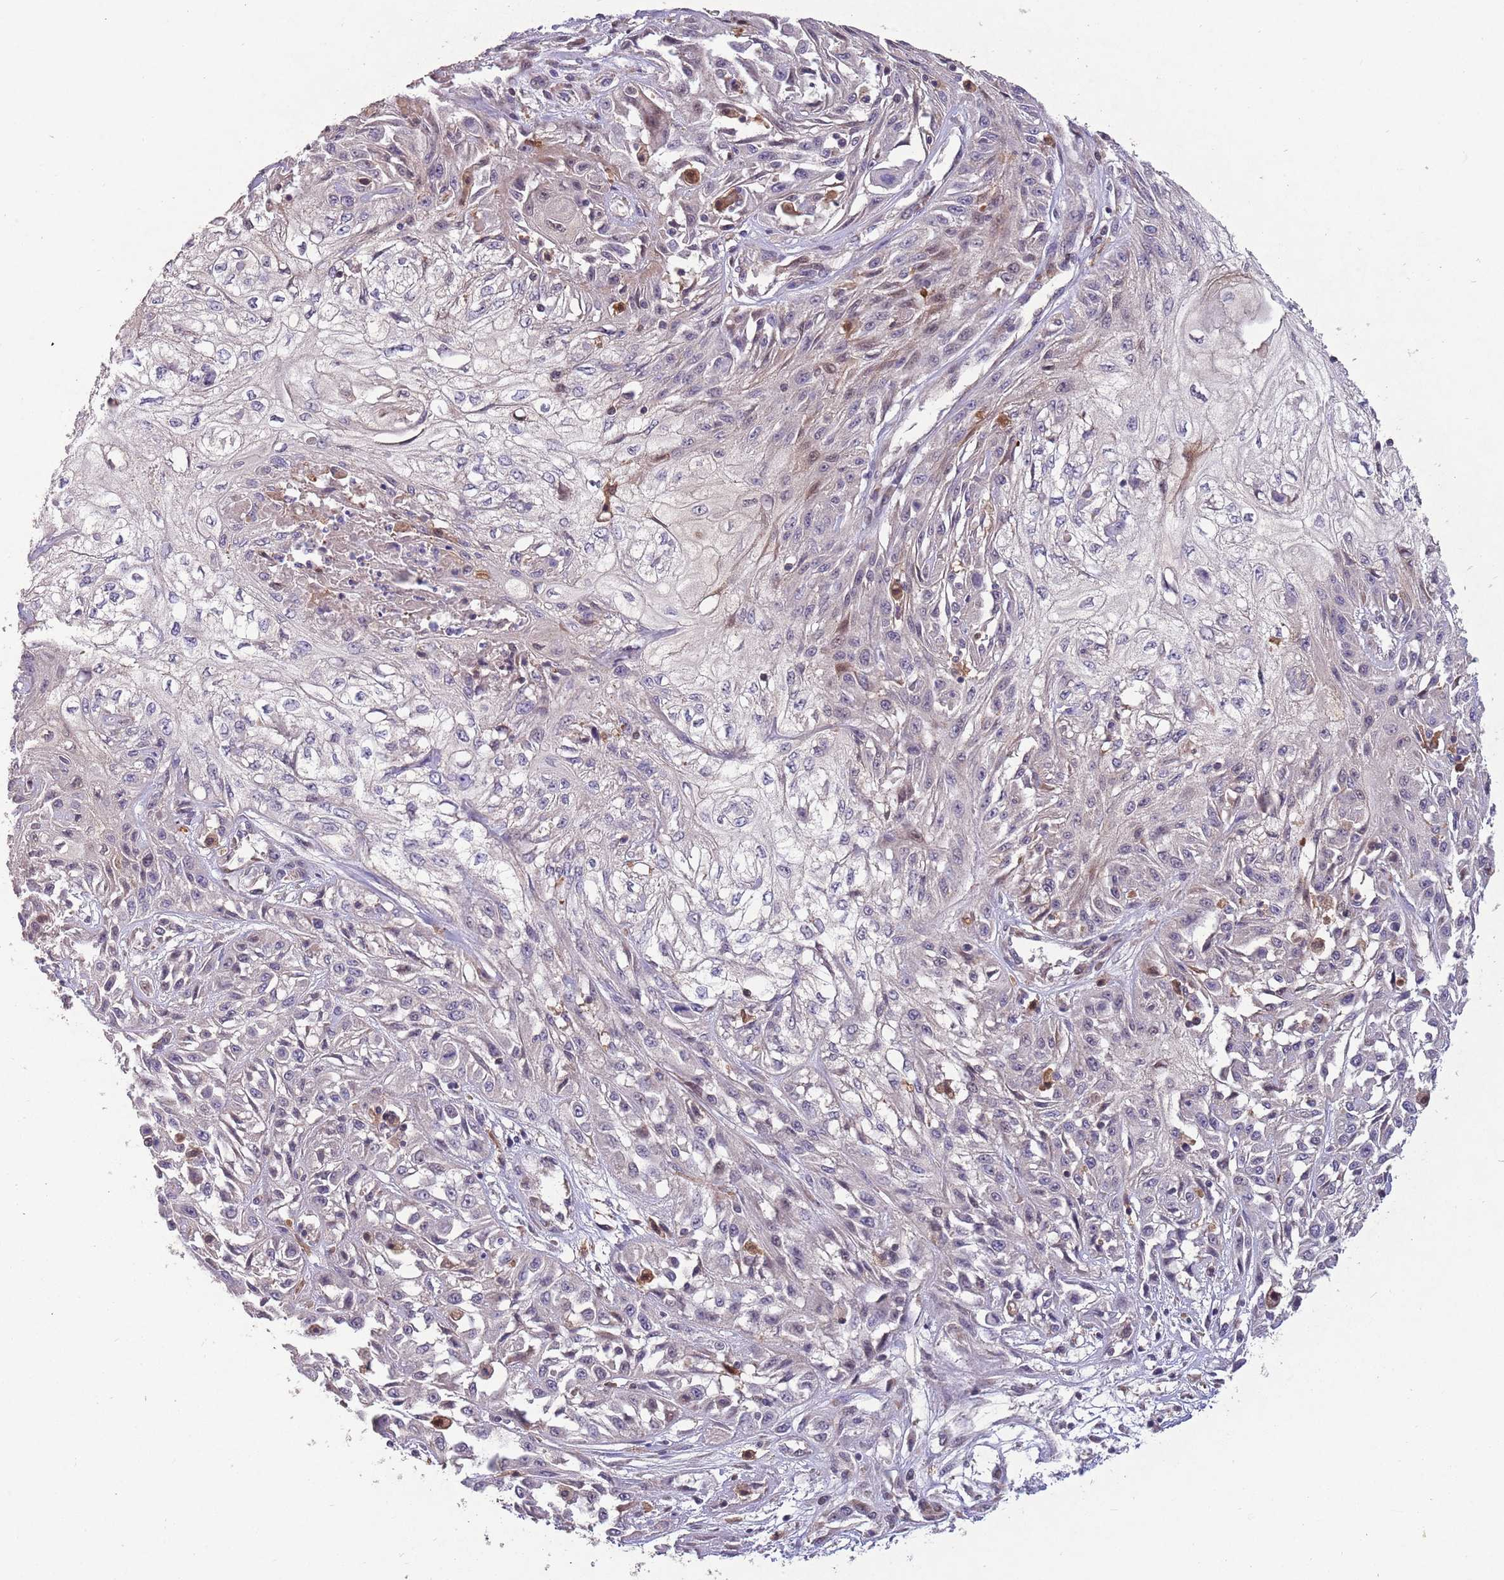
{"staining": {"intensity": "negative", "quantity": "none", "location": "none"}, "tissue": "skin cancer", "cell_type": "Tumor cells", "image_type": "cancer", "snomed": [{"axis": "morphology", "description": "Squamous cell carcinoma, NOS"}, {"axis": "morphology", "description": "Squamous cell carcinoma, metastatic, NOS"}, {"axis": "topography", "description": "Skin"}, {"axis": "topography", "description": "Lymph node"}], "caption": "An image of human skin squamous cell carcinoma is negative for staining in tumor cells.", "gene": "ZNF639", "patient": {"sex": "male", "age": 75}}